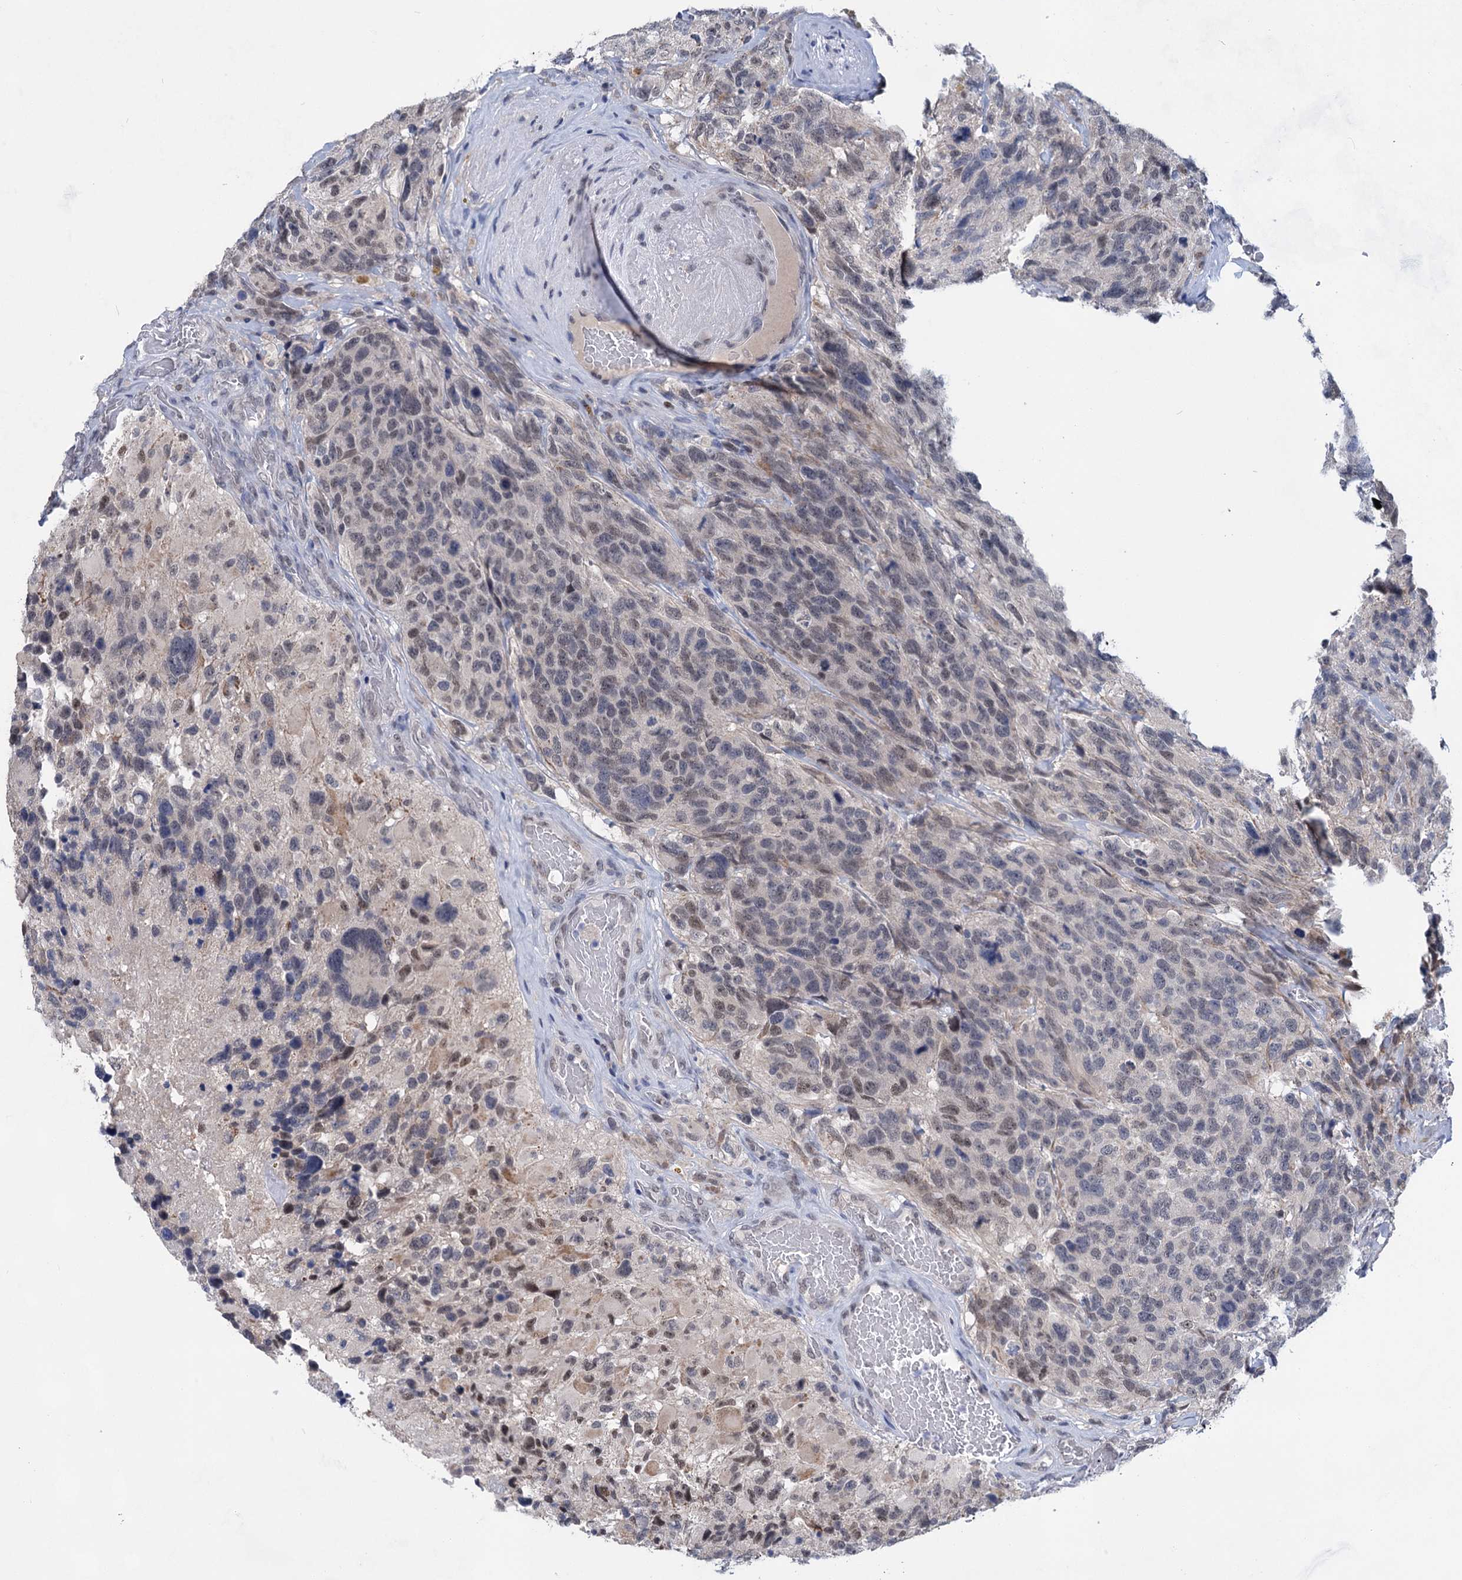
{"staining": {"intensity": "negative", "quantity": "none", "location": "none"}, "tissue": "glioma", "cell_type": "Tumor cells", "image_type": "cancer", "snomed": [{"axis": "morphology", "description": "Glioma, malignant, High grade"}, {"axis": "topography", "description": "Brain"}], "caption": "Tumor cells show no significant expression in glioma. The staining was performed using DAB (3,3'-diaminobenzidine) to visualize the protein expression in brown, while the nuclei were stained in blue with hematoxylin (Magnification: 20x).", "gene": "TTC17", "patient": {"sex": "male", "age": 69}}